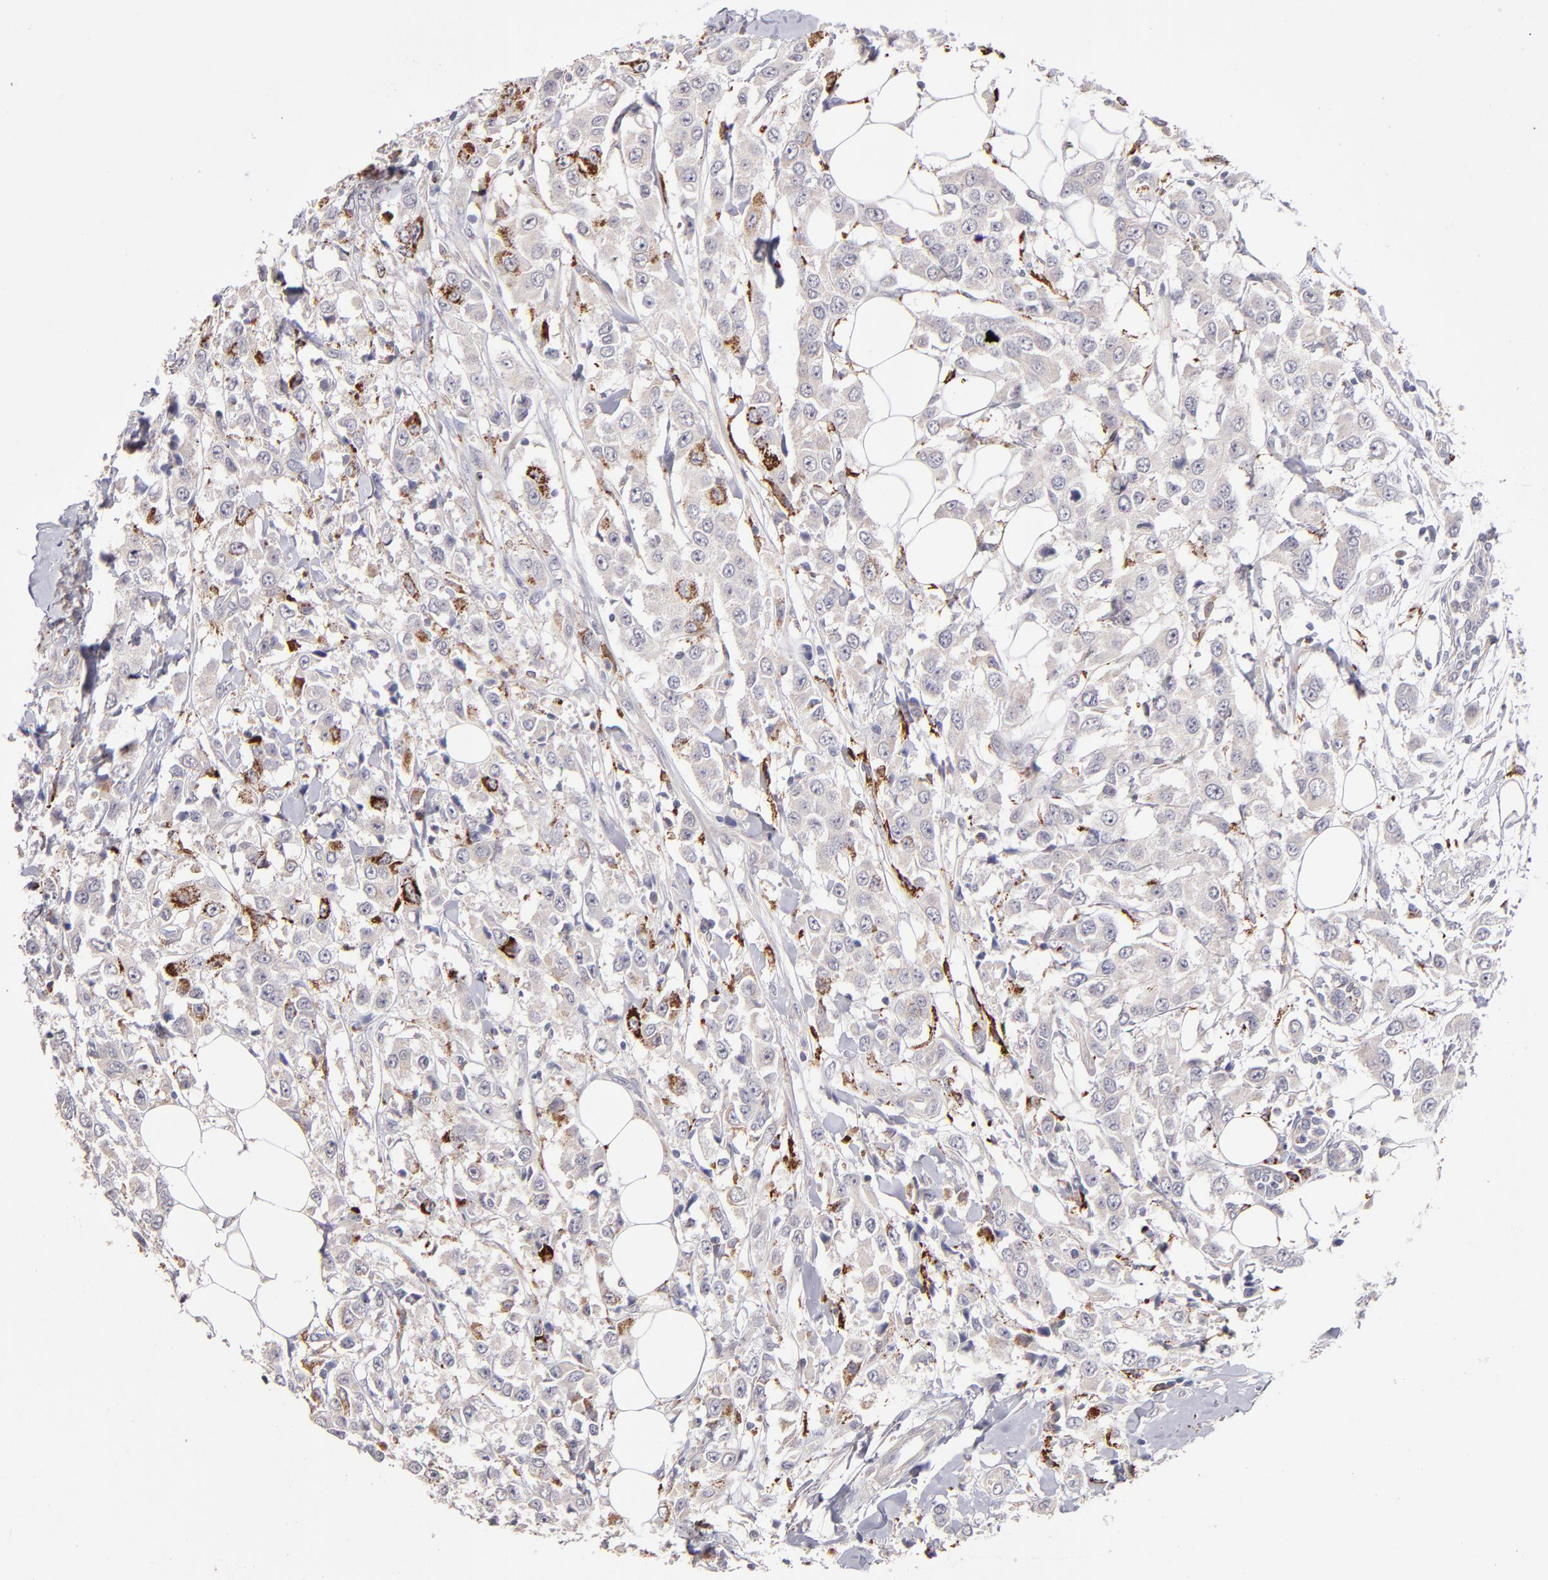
{"staining": {"intensity": "strong", "quantity": "25%-75%", "location": "cytoplasmic/membranous"}, "tissue": "breast cancer", "cell_type": "Tumor cells", "image_type": "cancer", "snomed": [{"axis": "morphology", "description": "Duct carcinoma"}, {"axis": "topography", "description": "Breast"}], "caption": "Protein analysis of infiltrating ductal carcinoma (breast) tissue demonstrates strong cytoplasmic/membranous expression in about 25%-75% of tumor cells. (Stains: DAB (3,3'-diaminobenzidine) in brown, nuclei in blue, Microscopy: brightfield microscopy at high magnification).", "gene": "GLDC", "patient": {"sex": "female", "age": 58}}